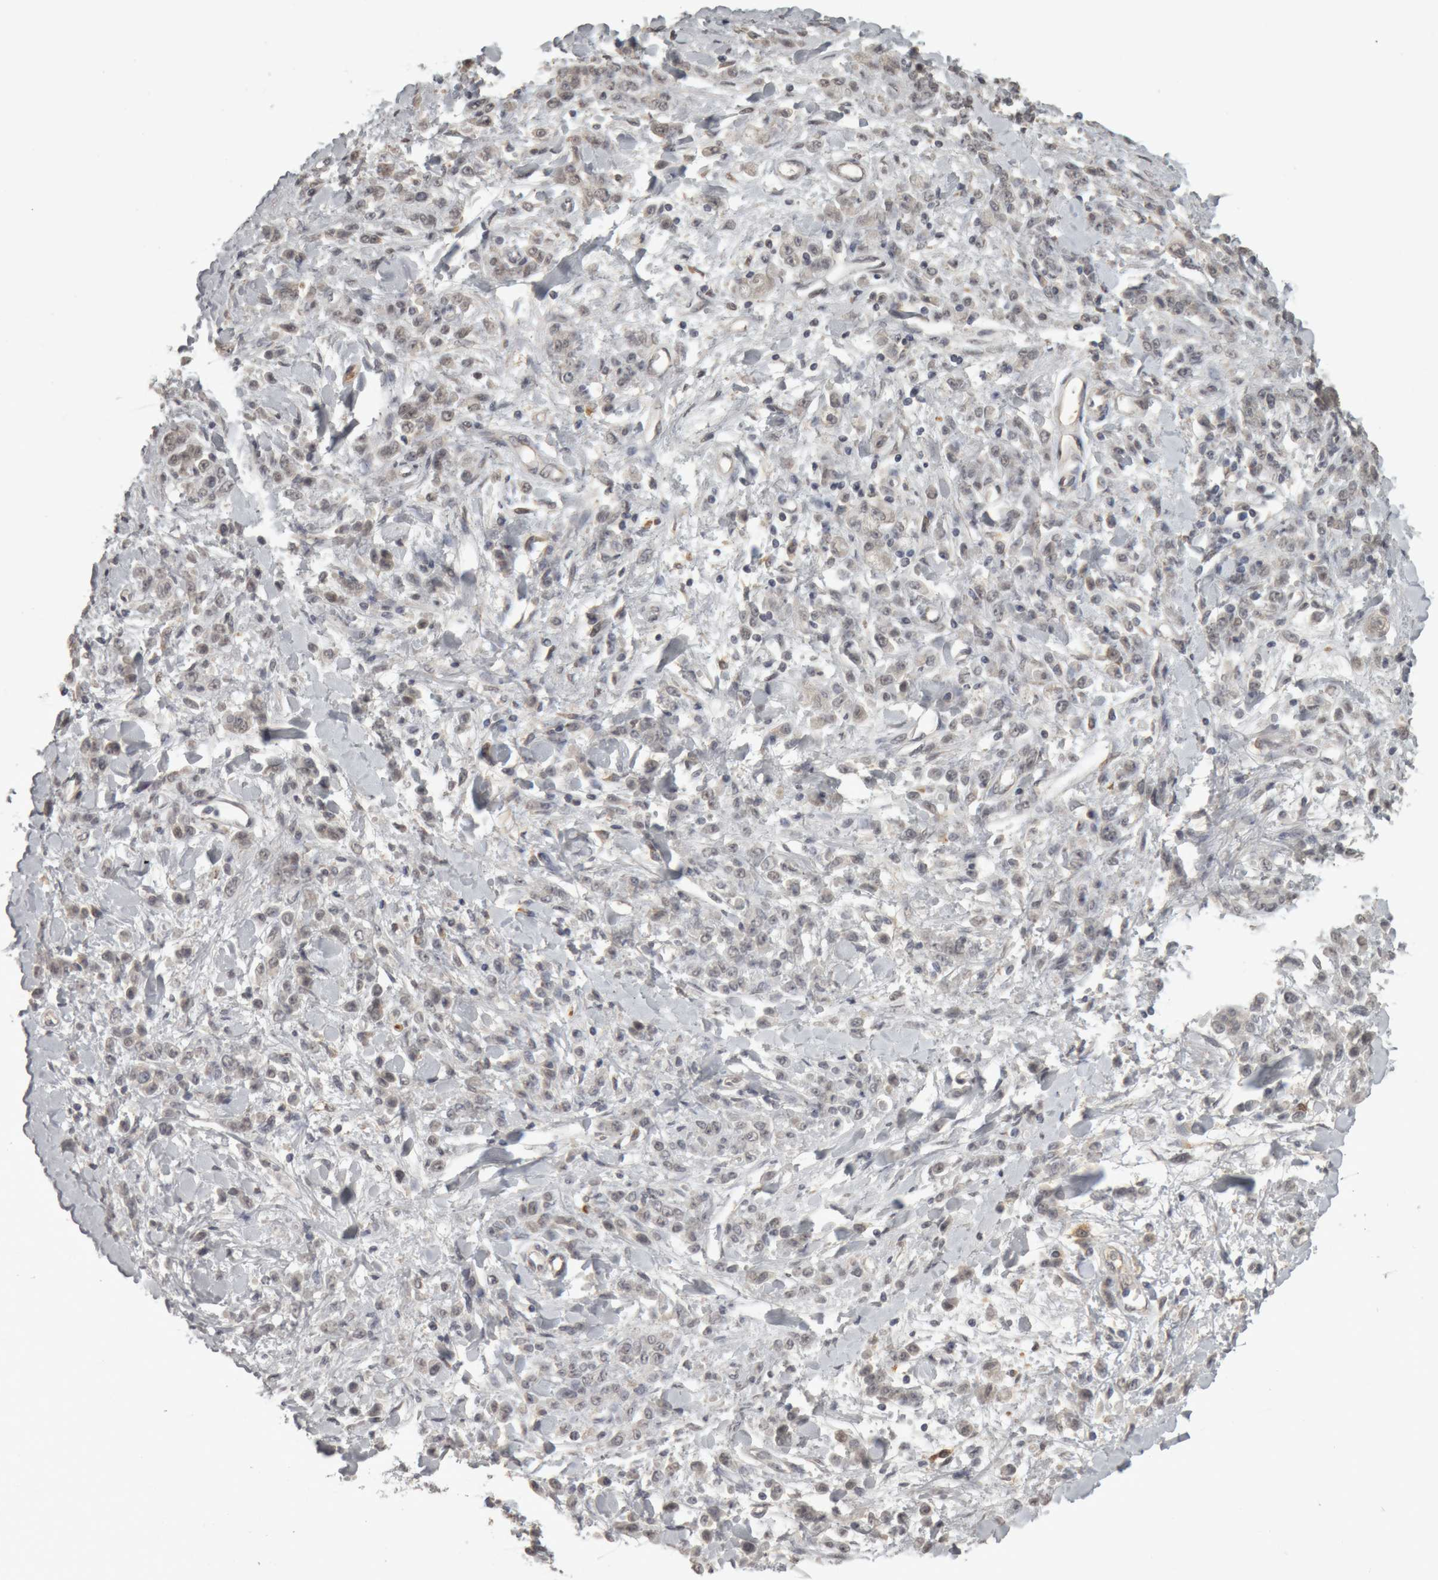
{"staining": {"intensity": "weak", "quantity": "<25%", "location": "cytoplasmic/membranous"}, "tissue": "stomach cancer", "cell_type": "Tumor cells", "image_type": "cancer", "snomed": [{"axis": "morphology", "description": "Normal tissue, NOS"}, {"axis": "morphology", "description": "Adenocarcinoma, NOS"}, {"axis": "topography", "description": "Stomach"}], "caption": "The immunohistochemistry (IHC) micrograph has no significant expression in tumor cells of adenocarcinoma (stomach) tissue. Brightfield microscopy of IHC stained with DAB (brown) and hematoxylin (blue), captured at high magnification.", "gene": "MEP1A", "patient": {"sex": "male", "age": 82}}